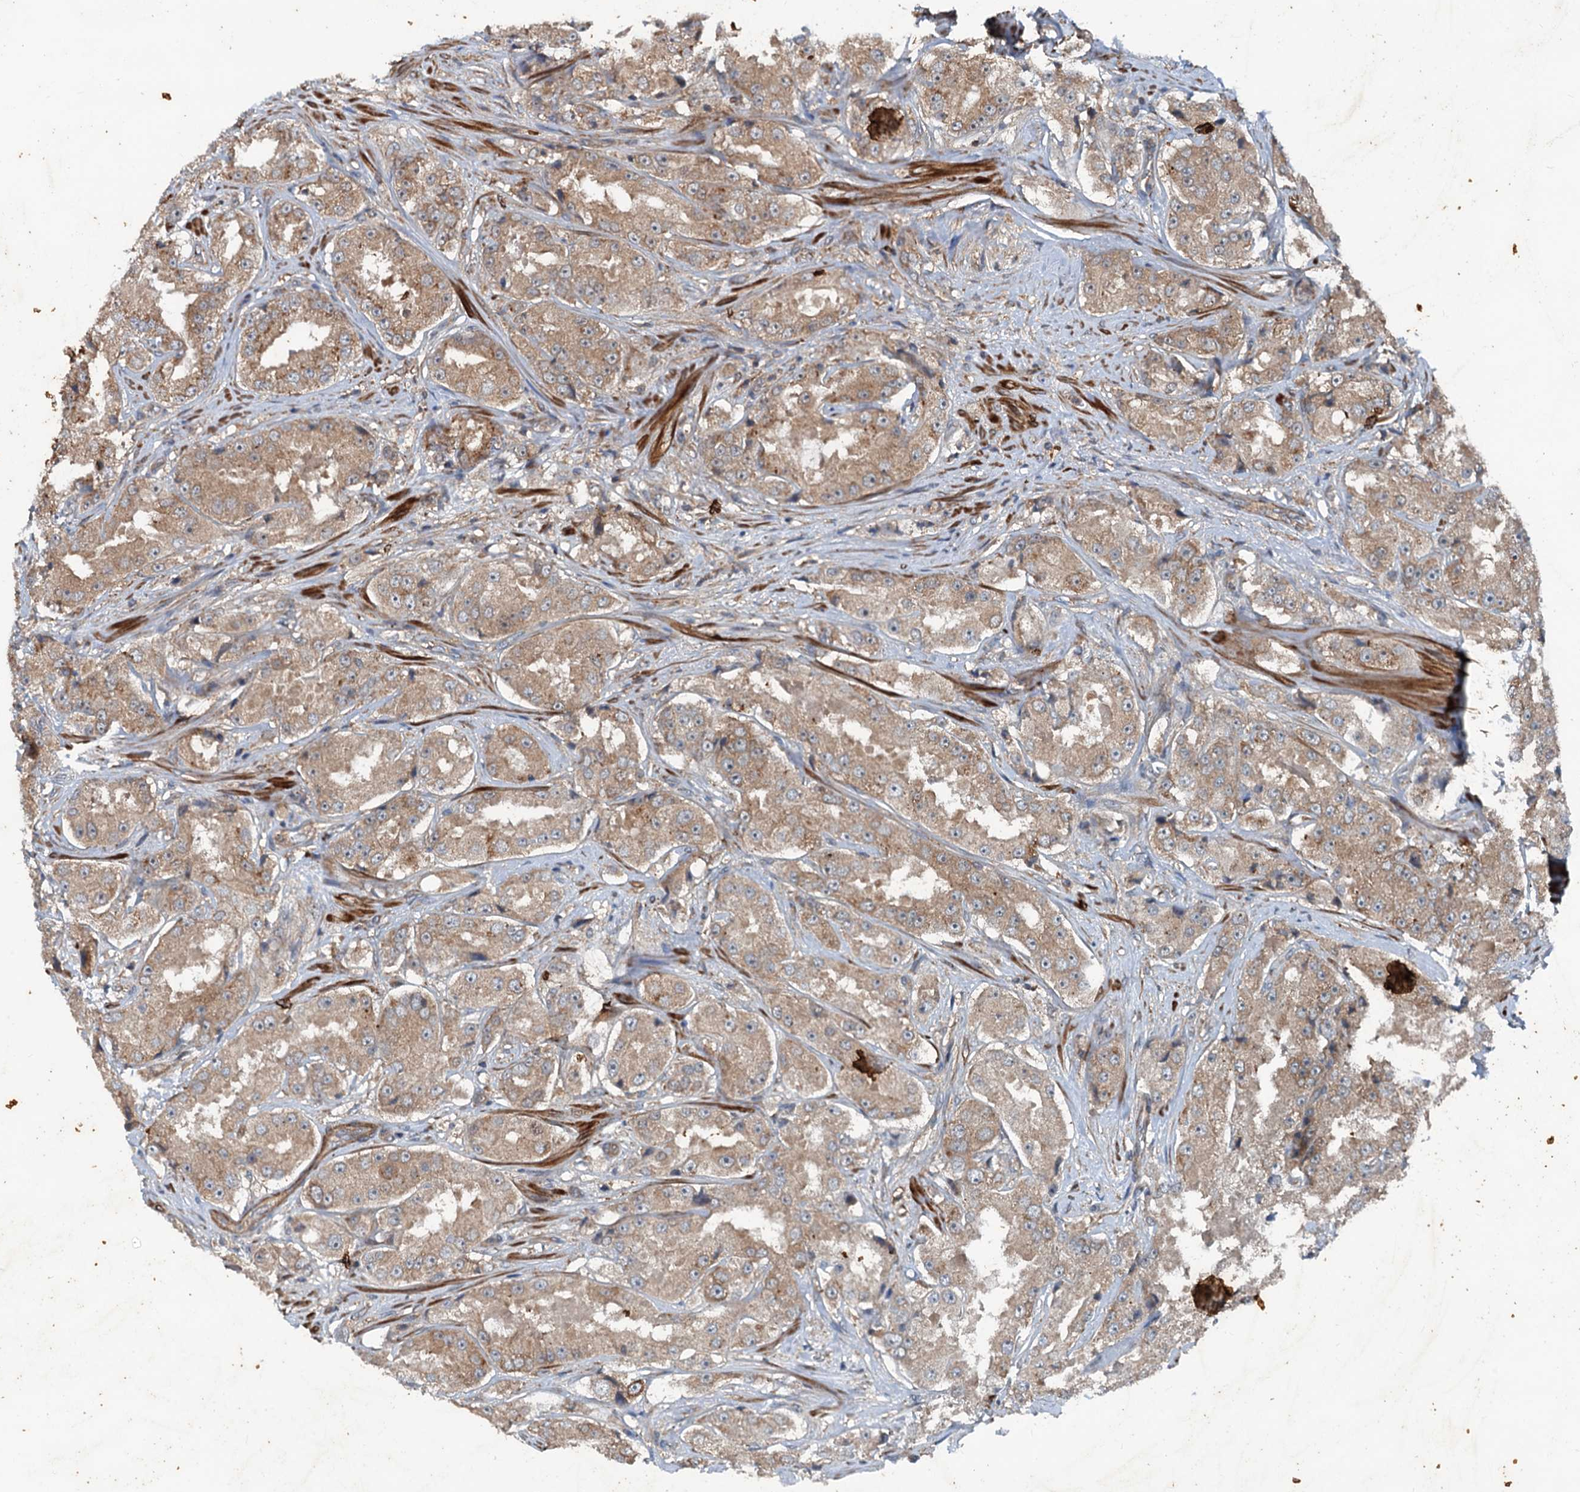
{"staining": {"intensity": "weak", "quantity": "25%-75%", "location": "cytoplasmic/membranous"}, "tissue": "prostate cancer", "cell_type": "Tumor cells", "image_type": "cancer", "snomed": [{"axis": "morphology", "description": "Adenocarcinoma, High grade"}, {"axis": "topography", "description": "Prostate"}], "caption": "Weak cytoplasmic/membranous protein positivity is seen in approximately 25%-75% of tumor cells in prostate adenocarcinoma (high-grade).", "gene": "TEDC1", "patient": {"sex": "male", "age": 73}}